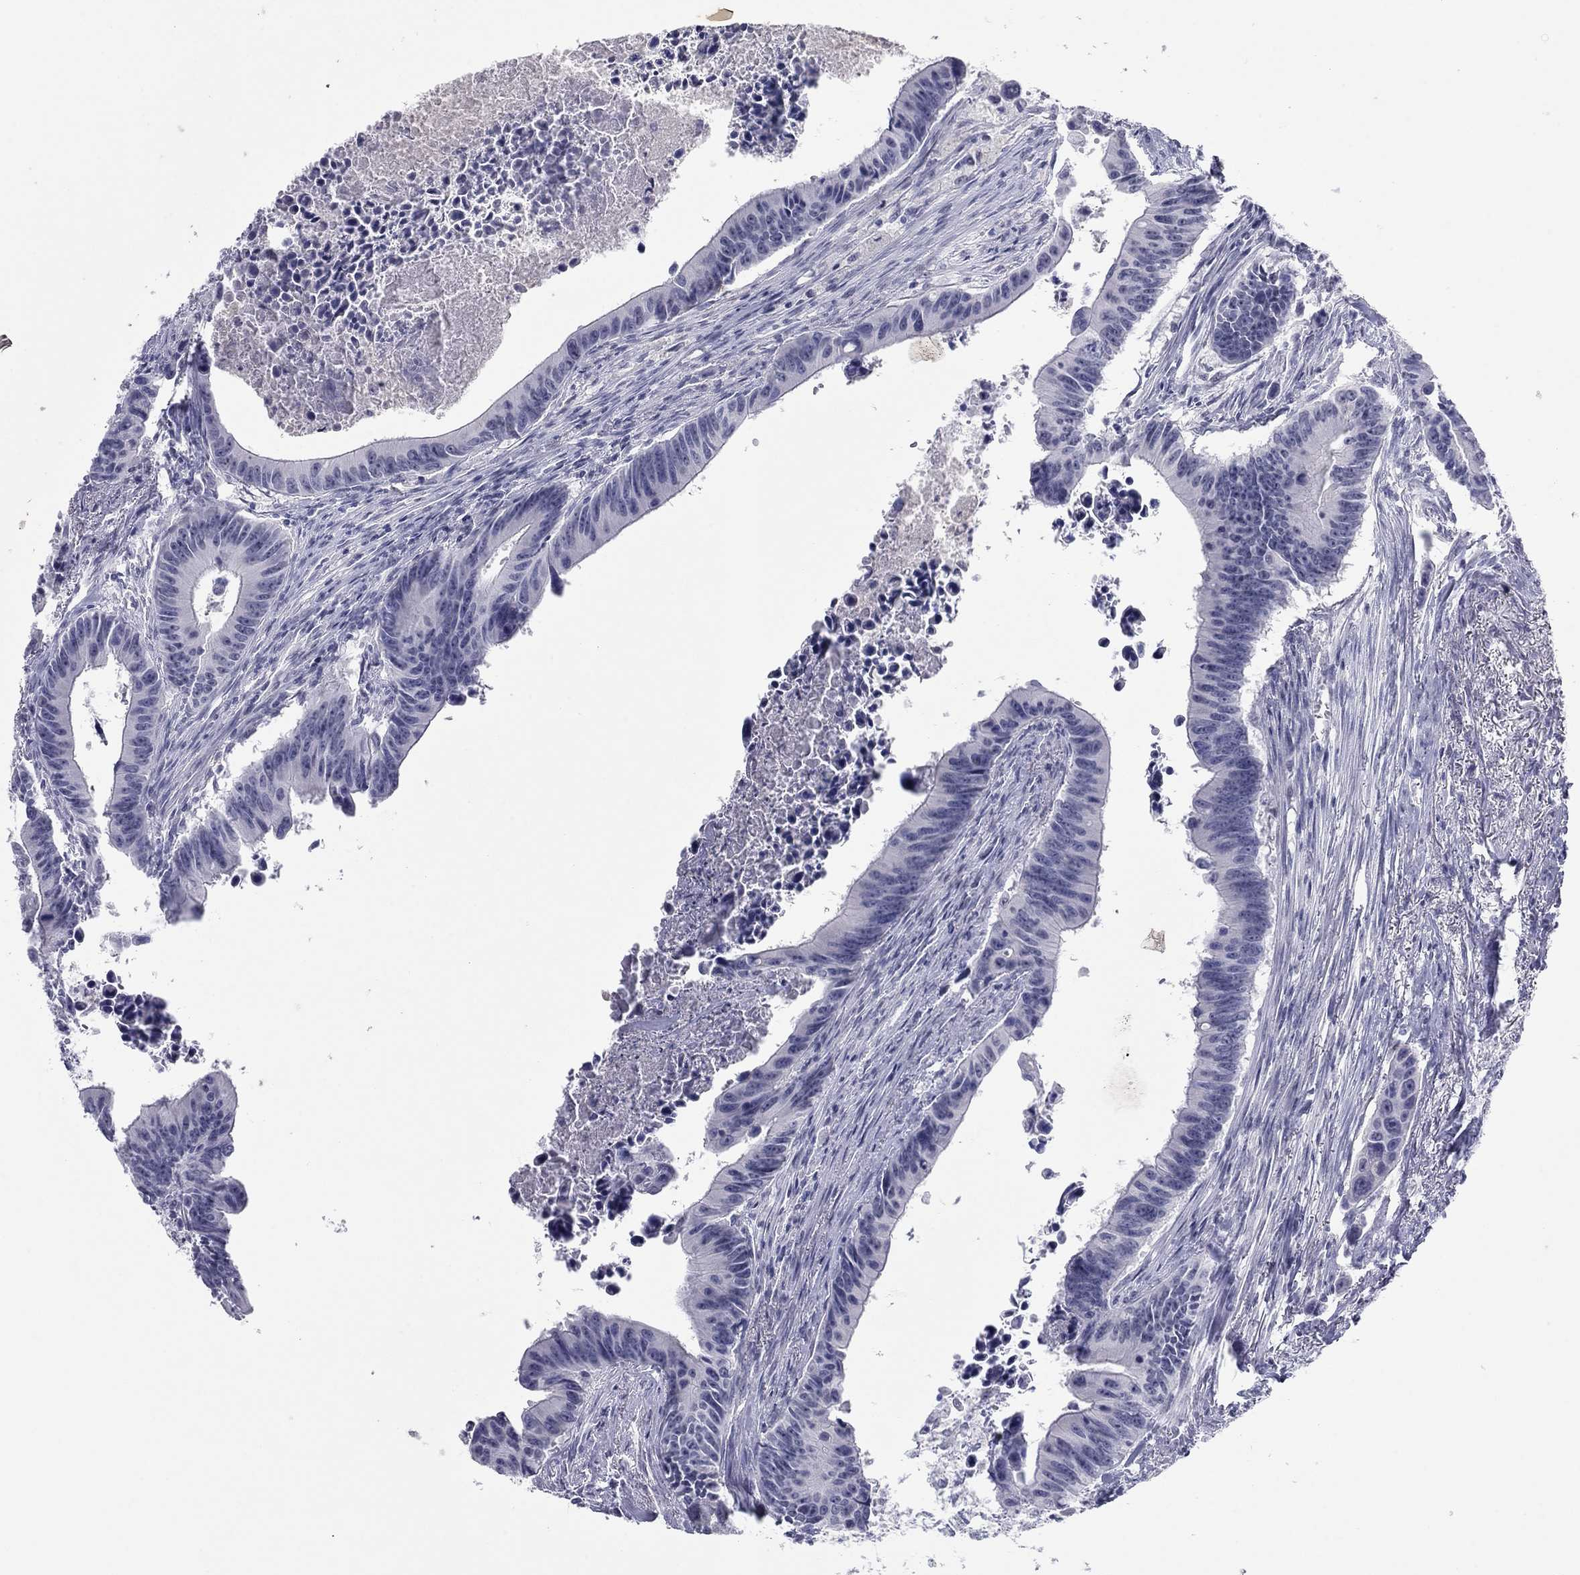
{"staining": {"intensity": "negative", "quantity": "none", "location": "none"}, "tissue": "colorectal cancer", "cell_type": "Tumor cells", "image_type": "cancer", "snomed": [{"axis": "morphology", "description": "Adenocarcinoma, NOS"}, {"axis": "topography", "description": "Colon"}], "caption": "Protein analysis of colorectal cancer shows no significant expression in tumor cells. (DAB immunohistochemistry (IHC) visualized using brightfield microscopy, high magnification).", "gene": "KRT75", "patient": {"sex": "female", "age": 87}}